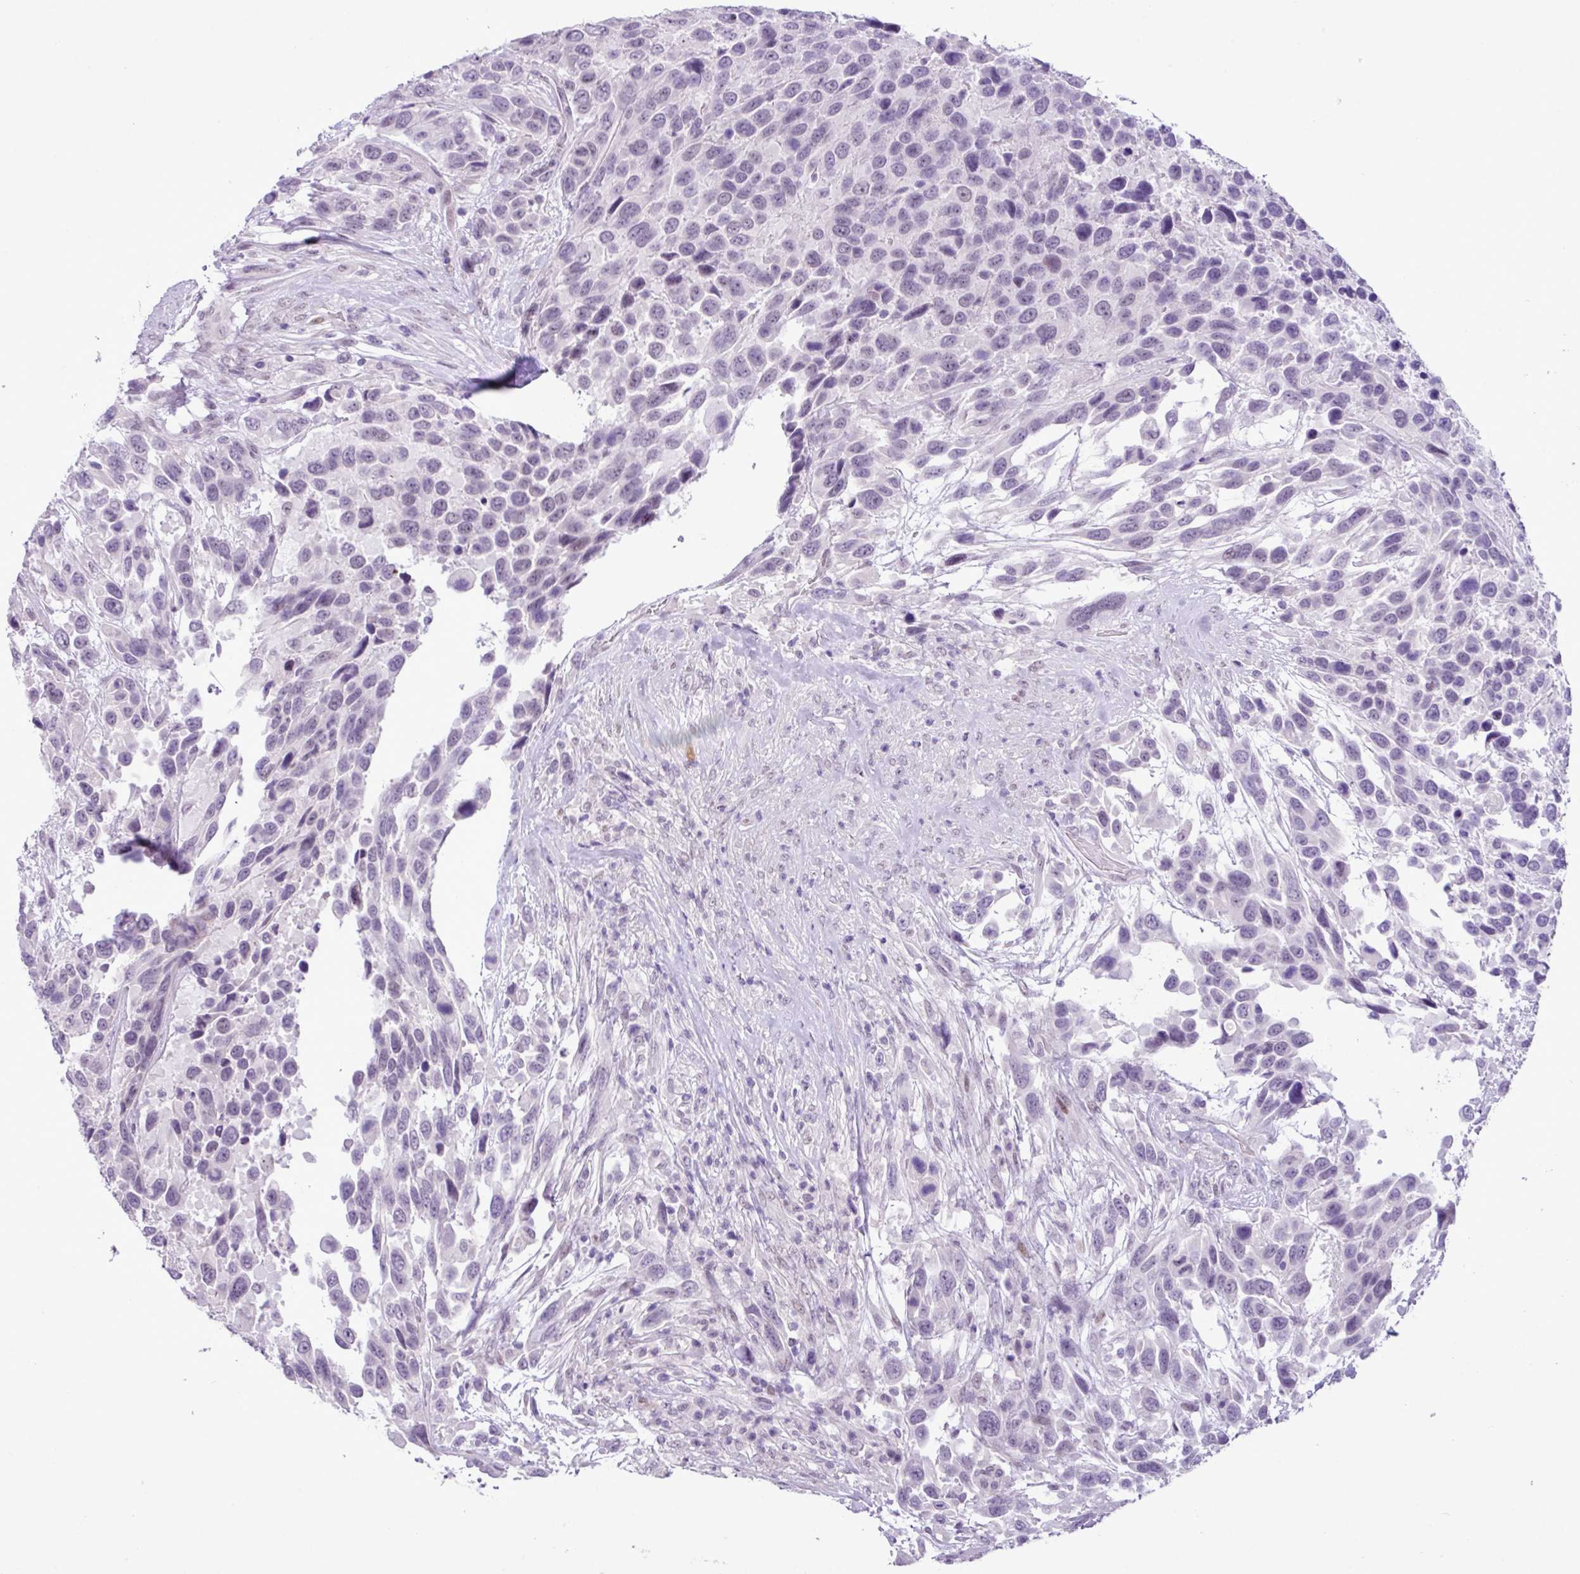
{"staining": {"intensity": "moderate", "quantity": "<25%", "location": "cytoplasmic/membranous"}, "tissue": "urothelial cancer", "cell_type": "Tumor cells", "image_type": "cancer", "snomed": [{"axis": "morphology", "description": "Urothelial carcinoma, High grade"}, {"axis": "topography", "description": "Urinary bladder"}], "caption": "A high-resolution photomicrograph shows immunohistochemistry staining of high-grade urothelial carcinoma, which shows moderate cytoplasmic/membranous expression in about <25% of tumor cells.", "gene": "YLPM1", "patient": {"sex": "female", "age": 70}}